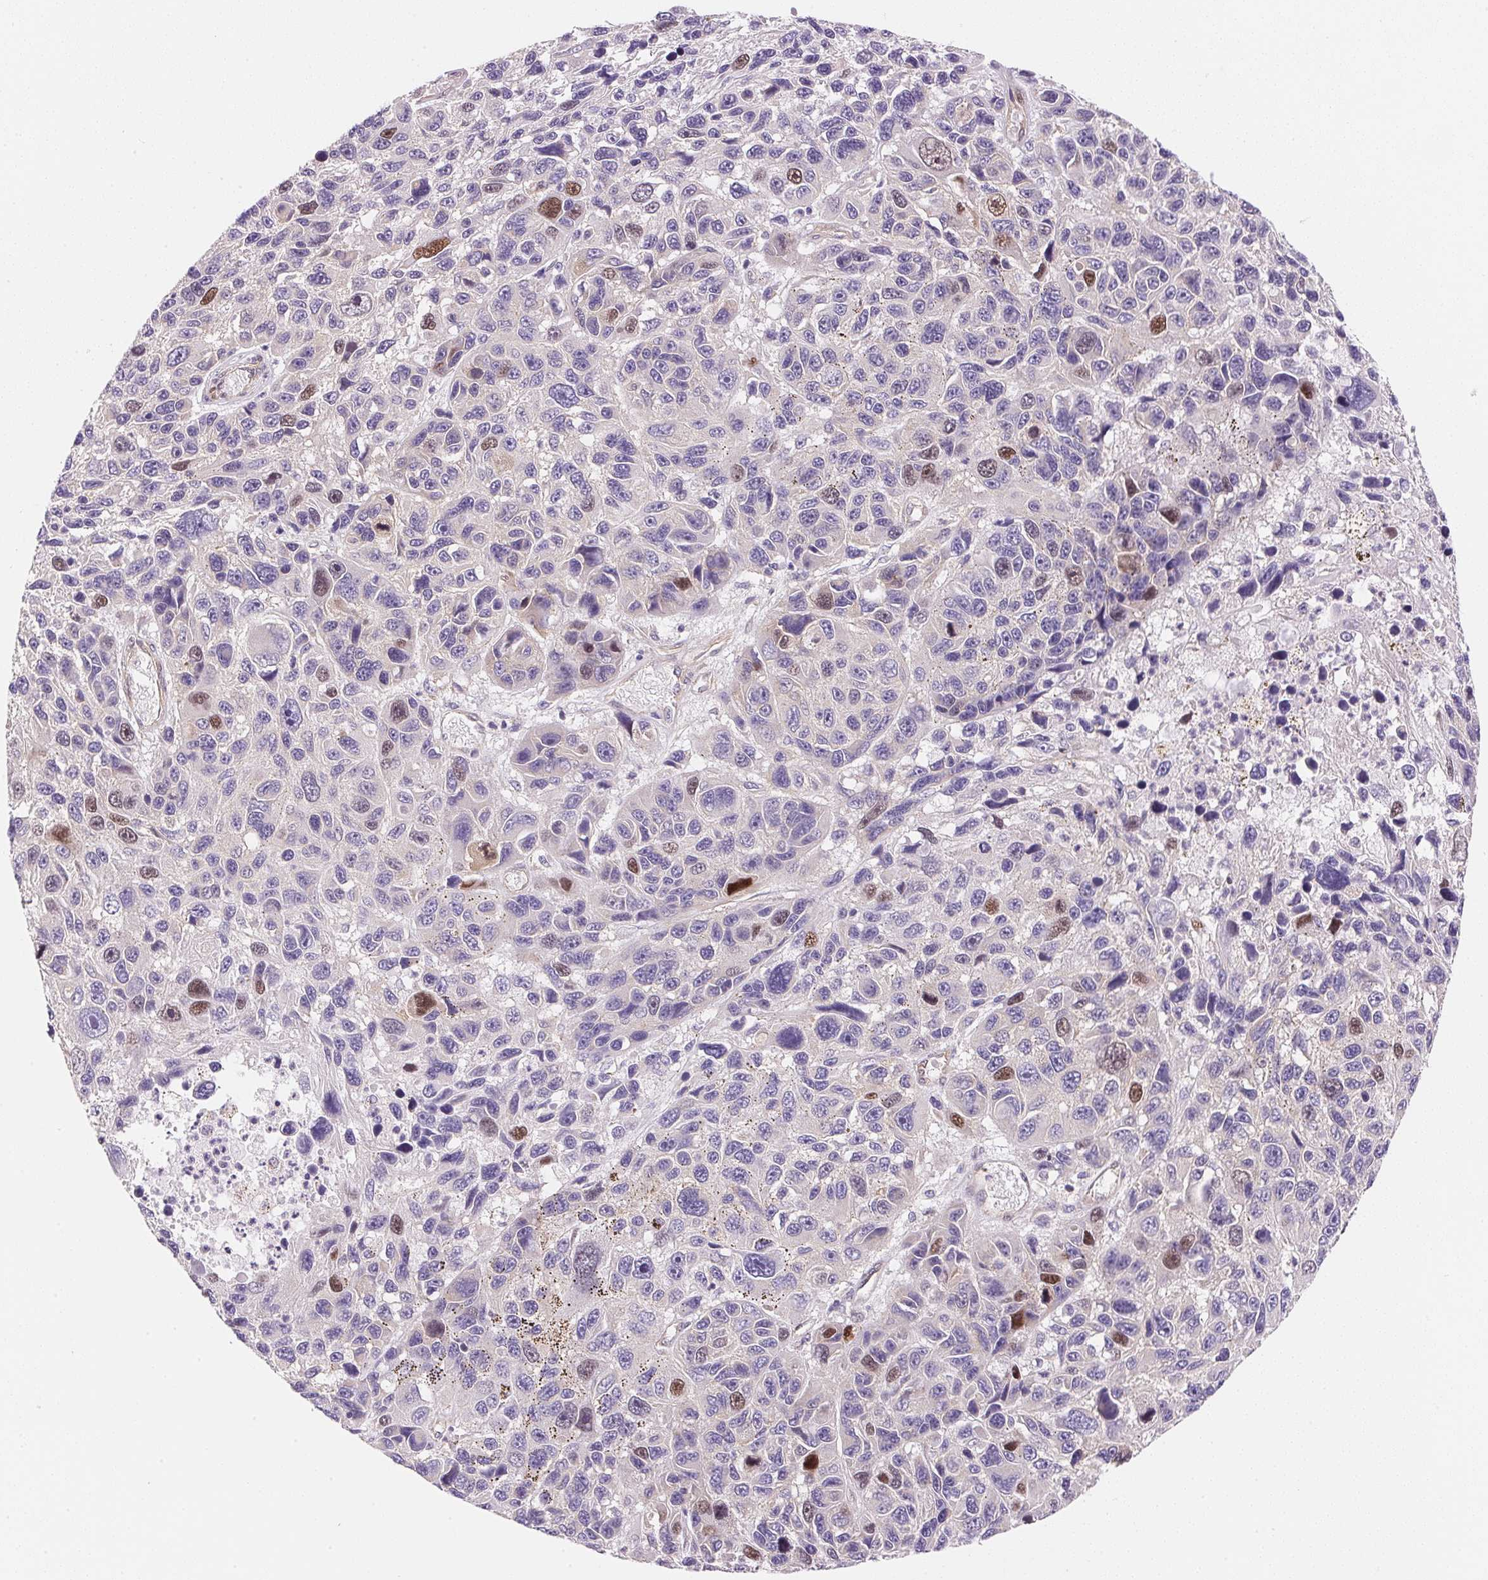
{"staining": {"intensity": "moderate", "quantity": "<25%", "location": "nuclear"}, "tissue": "melanoma", "cell_type": "Tumor cells", "image_type": "cancer", "snomed": [{"axis": "morphology", "description": "Malignant melanoma, NOS"}, {"axis": "topography", "description": "Skin"}], "caption": "About <25% of tumor cells in melanoma exhibit moderate nuclear protein staining as visualized by brown immunohistochemical staining.", "gene": "SMTN", "patient": {"sex": "male", "age": 53}}